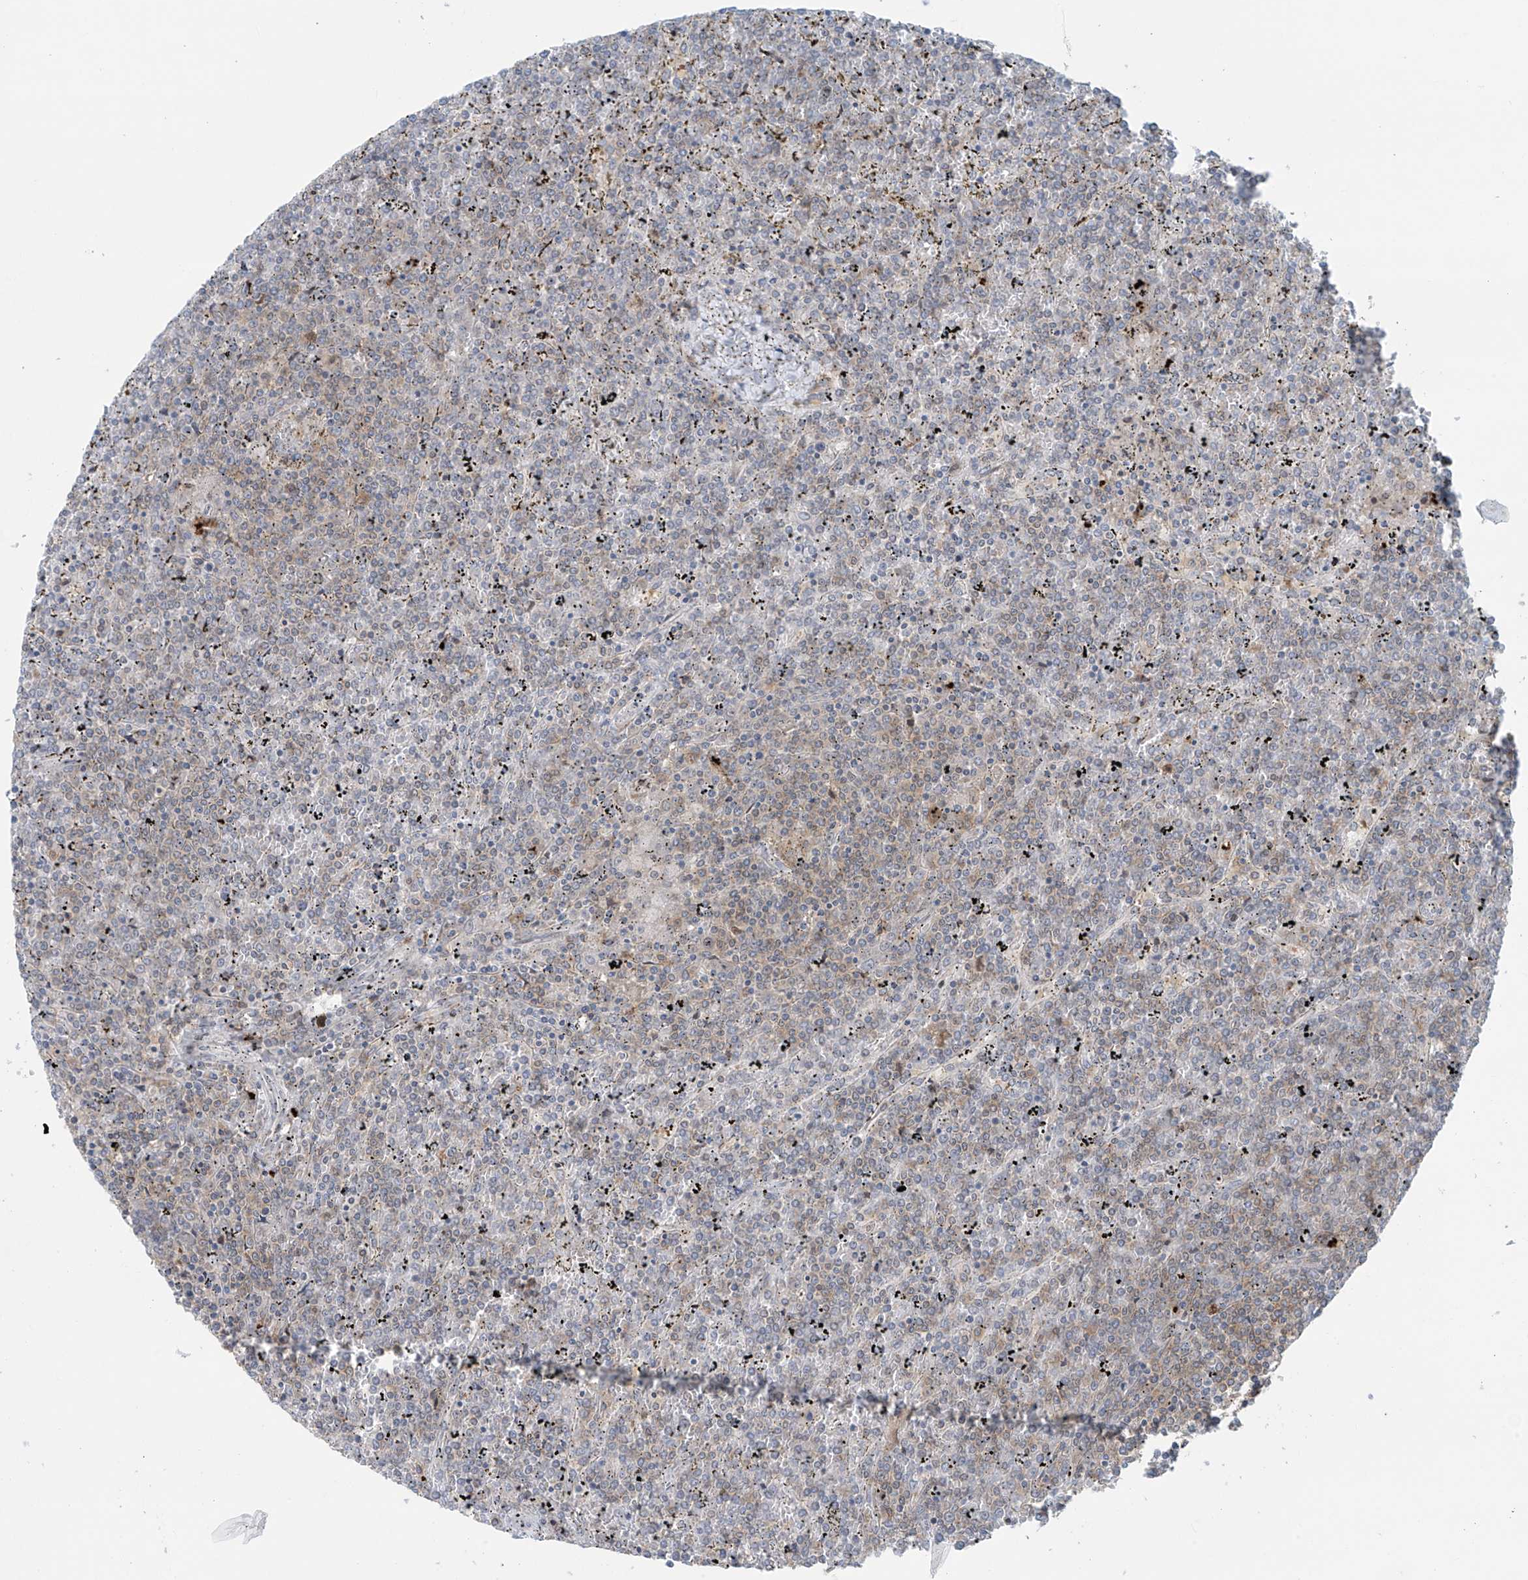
{"staining": {"intensity": "negative", "quantity": "none", "location": "none"}, "tissue": "lymphoma", "cell_type": "Tumor cells", "image_type": "cancer", "snomed": [{"axis": "morphology", "description": "Malignant lymphoma, non-Hodgkin's type, Low grade"}, {"axis": "topography", "description": "Spleen"}], "caption": "Low-grade malignant lymphoma, non-Hodgkin's type stained for a protein using immunohistochemistry displays no positivity tumor cells.", "gene": "PPAT", "patient": {"sex": "female", "age": 19}}